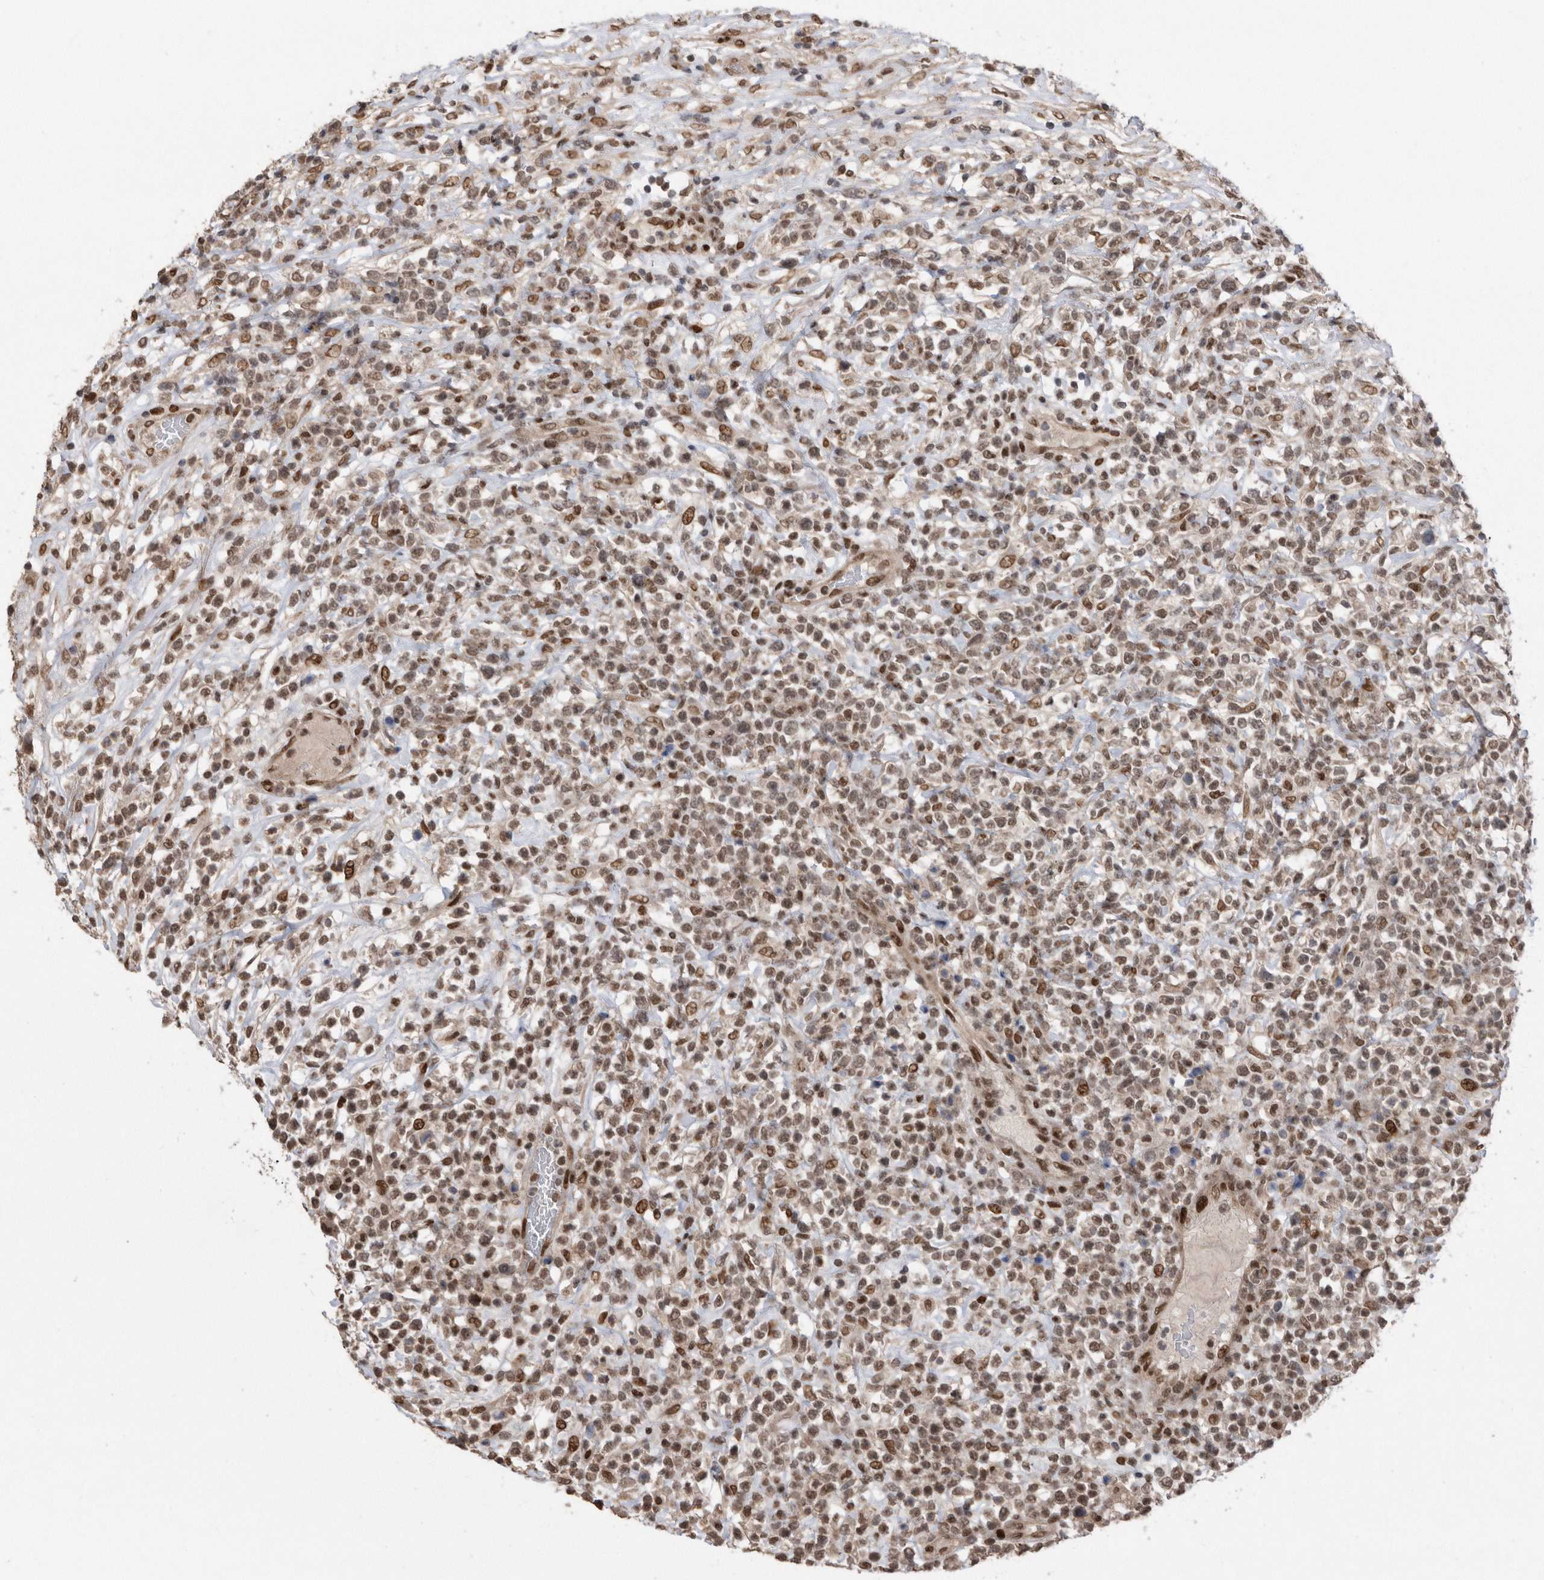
{"staining": {"intensity": "moderate", "quantity": ">75%", "location": "nuclear"}, "tissue": "lymphoma", "cell_type": "Tumor cells", "image_type": "cancer", "snomed": [{"axis": "morphology", "description": "Malignant lymphoma, non-Hodgkin's type, High grade"}, {"axis": "topography", "description": "Colon"}], "caption": "Lymphoma tissue exhibits moderate nuclear expression in about >75% of tumor cells", "gene": "TDRD3", "patient": {"sex": "female", "age": 53}}